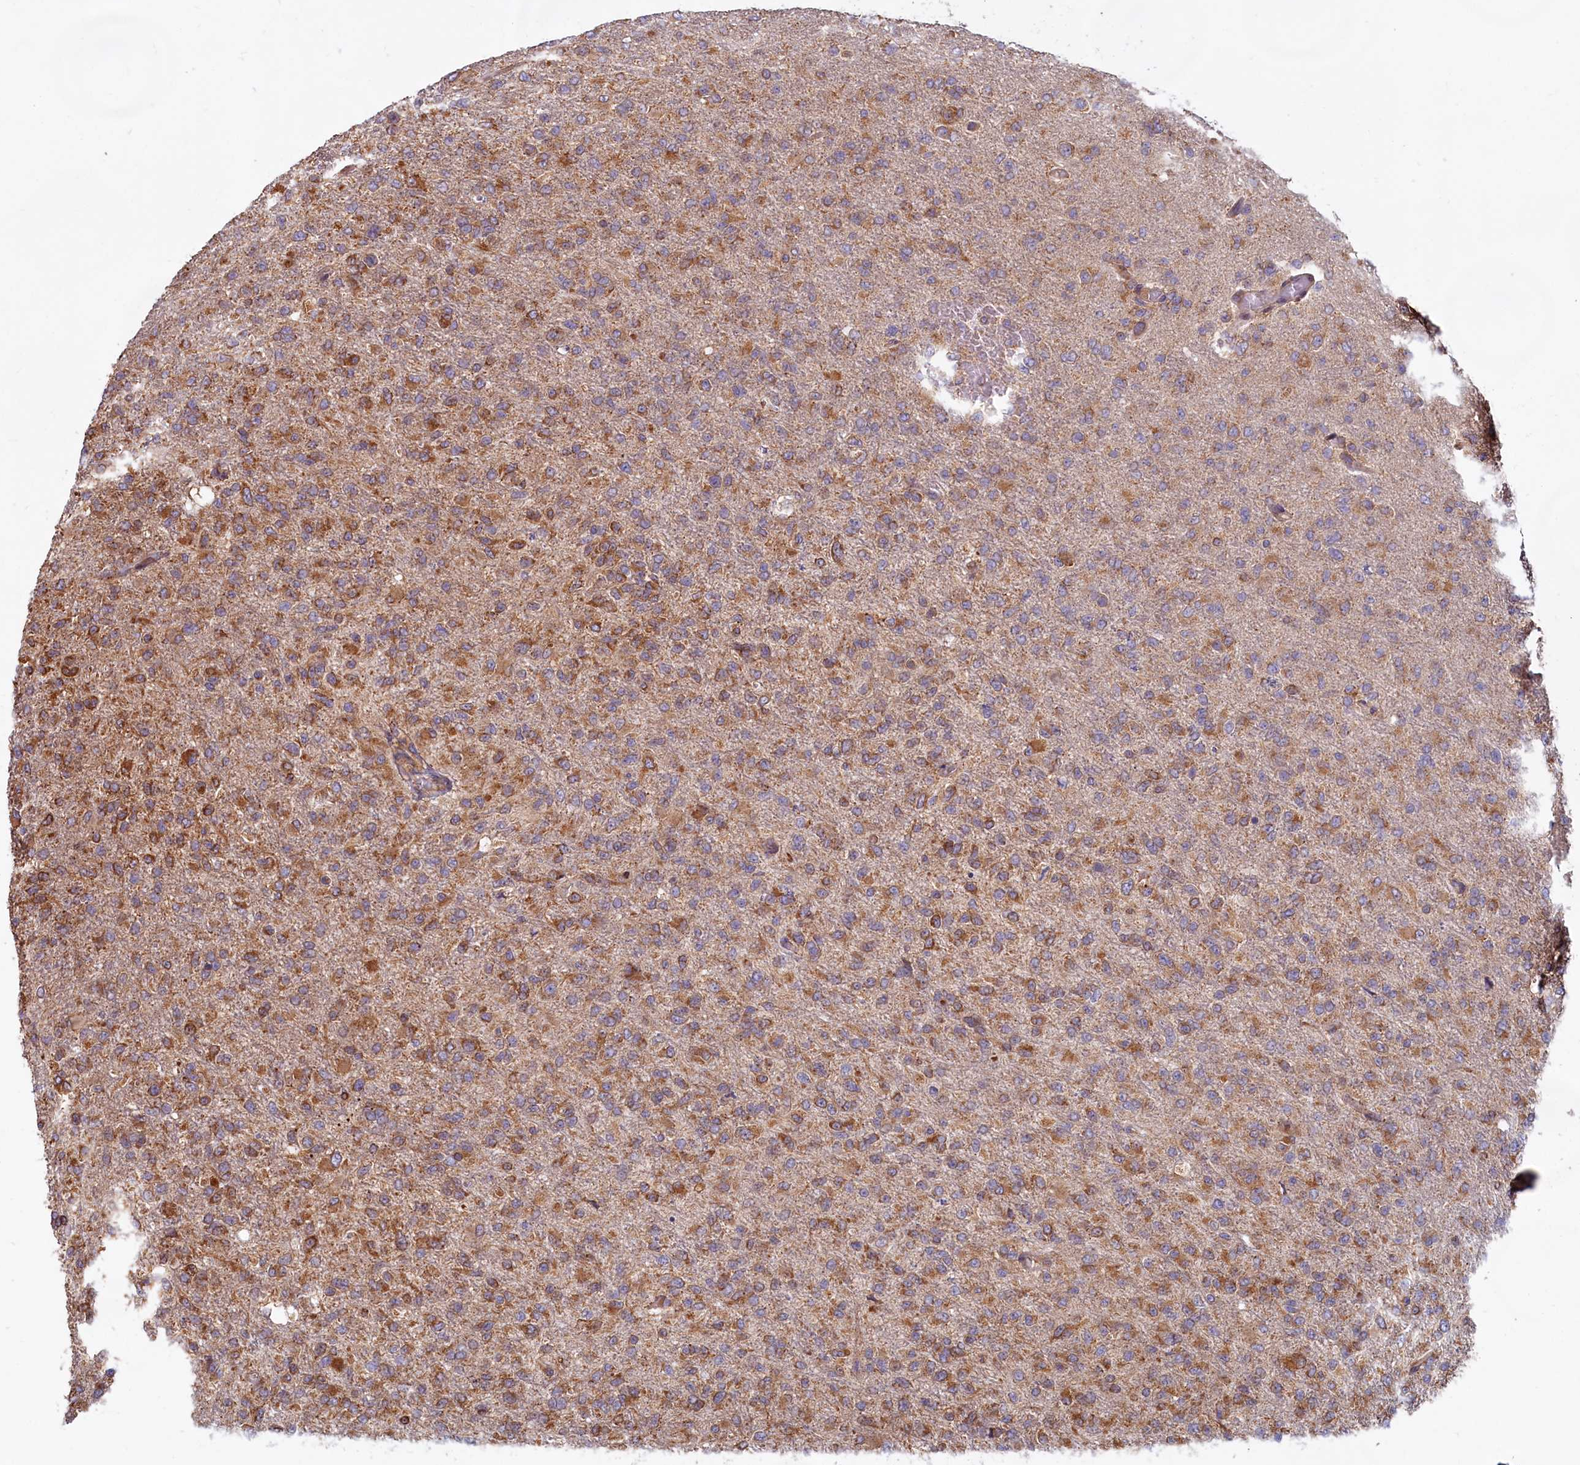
{"staining": {"intensity": "moderate", "quantity": ">75%", "location": "cytoplasmic/membranous"}, "tissue": "glioma", "cell_type": "Tumor cells", "image_type": "cancer", "snomed": [{"axis": "morphology", "description": "Glioma, malignant, High grade"}, {"axis": "topography", "description": "Brain"}], "caption": "Immunohistochemical staining of glioma exhibits medium levels of moderate cytoplasmic/membranous positivity in approximately >75% of tumor cells. Ihc stains the protein of interest in brown and the nuclei are stained blue.", "gene": "TBC1D19", "patient": {"sex": "female", "age": 74}}